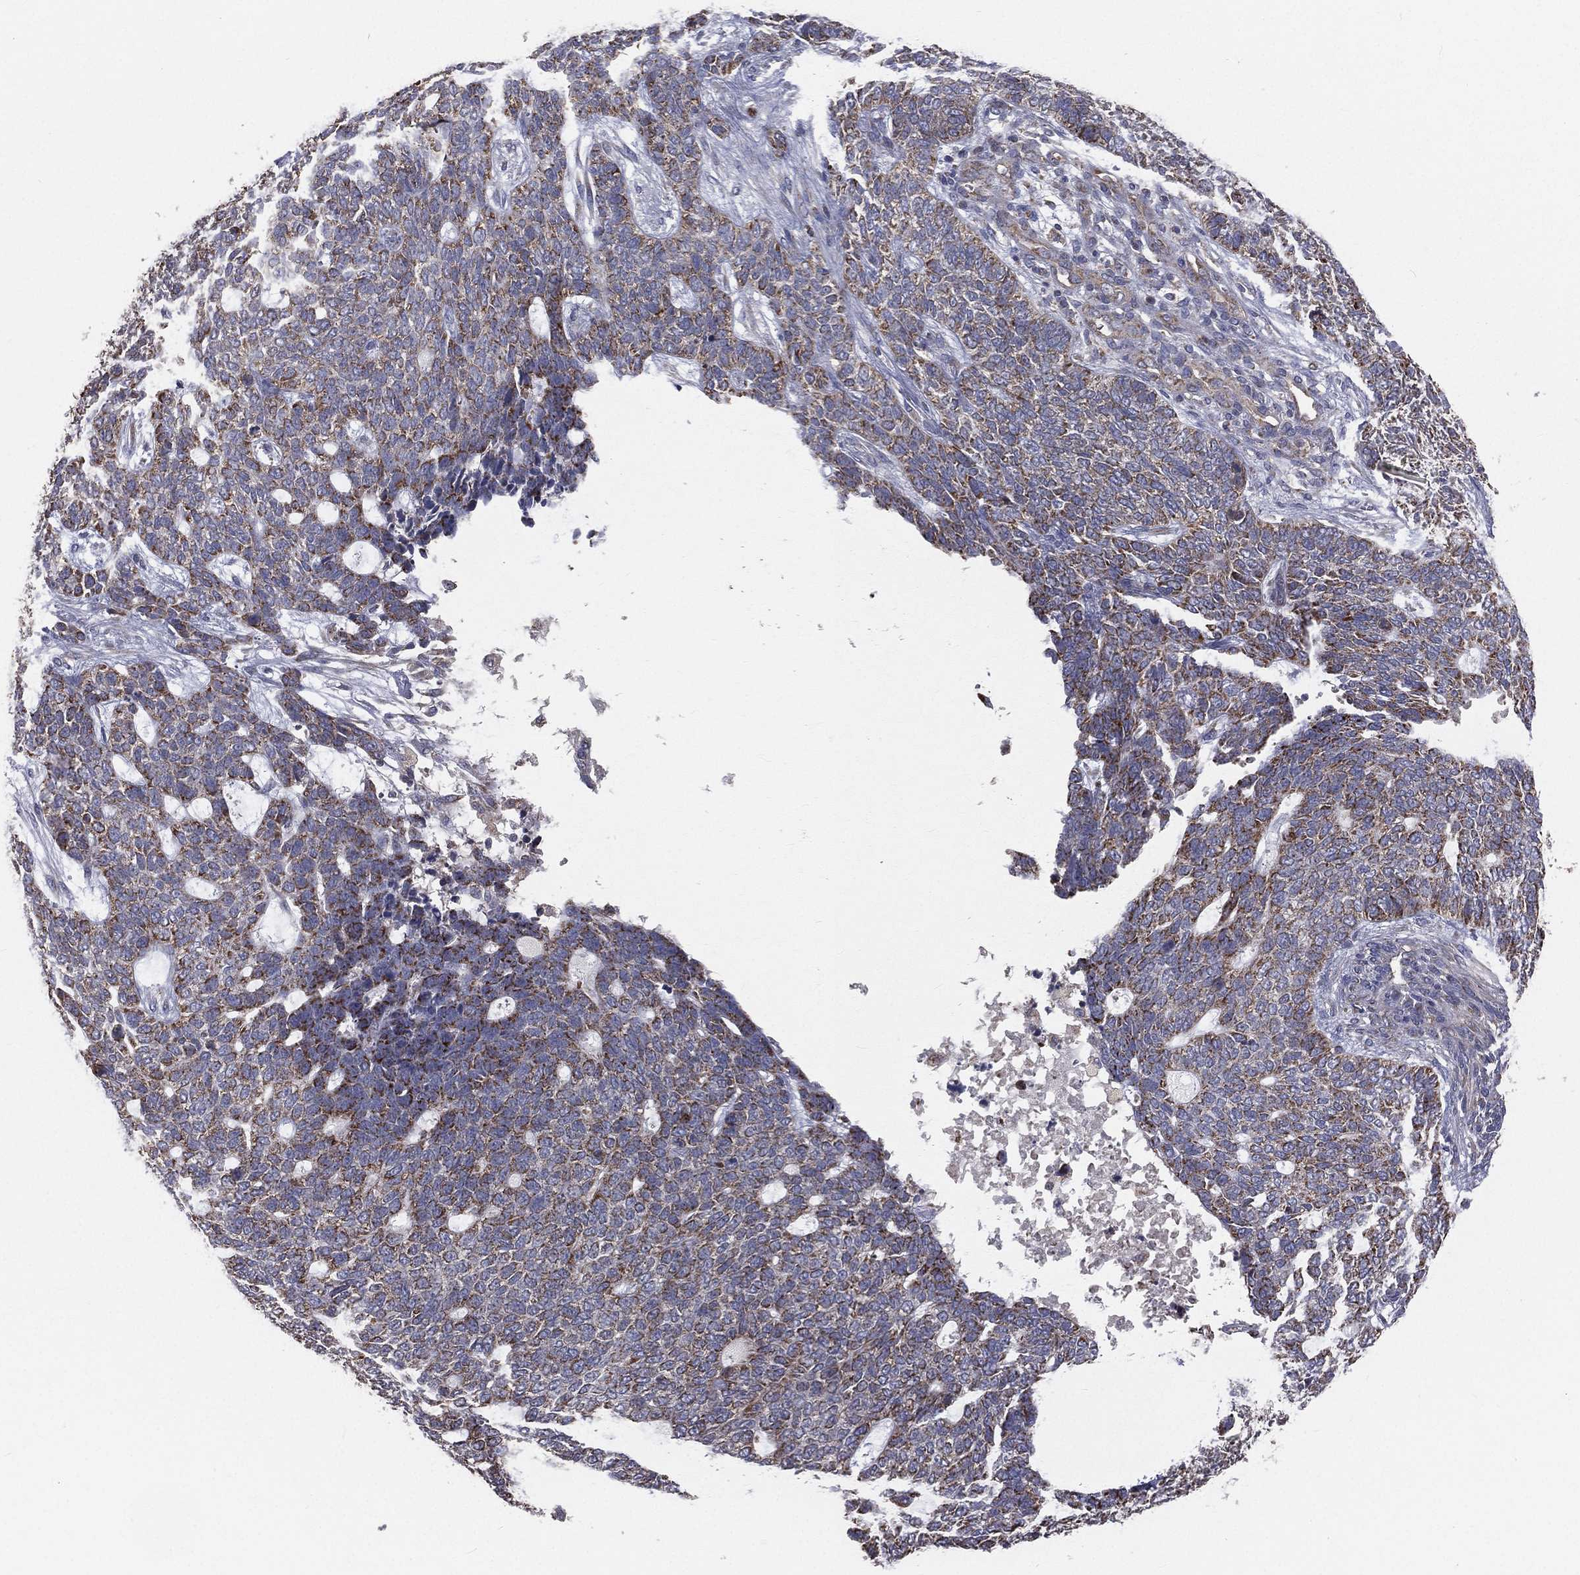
{"staining": {"intensity": "moderate", "quantity": "25%-75%", "location": "cytoplasmic/membranous"}, "tissue": "skin cancer", "cell_type": "Tumor cells", "image_type": "cancer", "snomed": [{"axis": "morphology", "description": "Basal cell carcinoma"}, {"axis": "topography", "description": "Skin"}], "caption": "Approximately 25%-75% of tumor cells in human basal cell carcinoma (skin) exhibit moderate cytoplasmic/membranous protein positivity as visualized by brown immunohistochemical staining.", "gene": "HADH", "patient": {"sex": "female", "age": 69}}